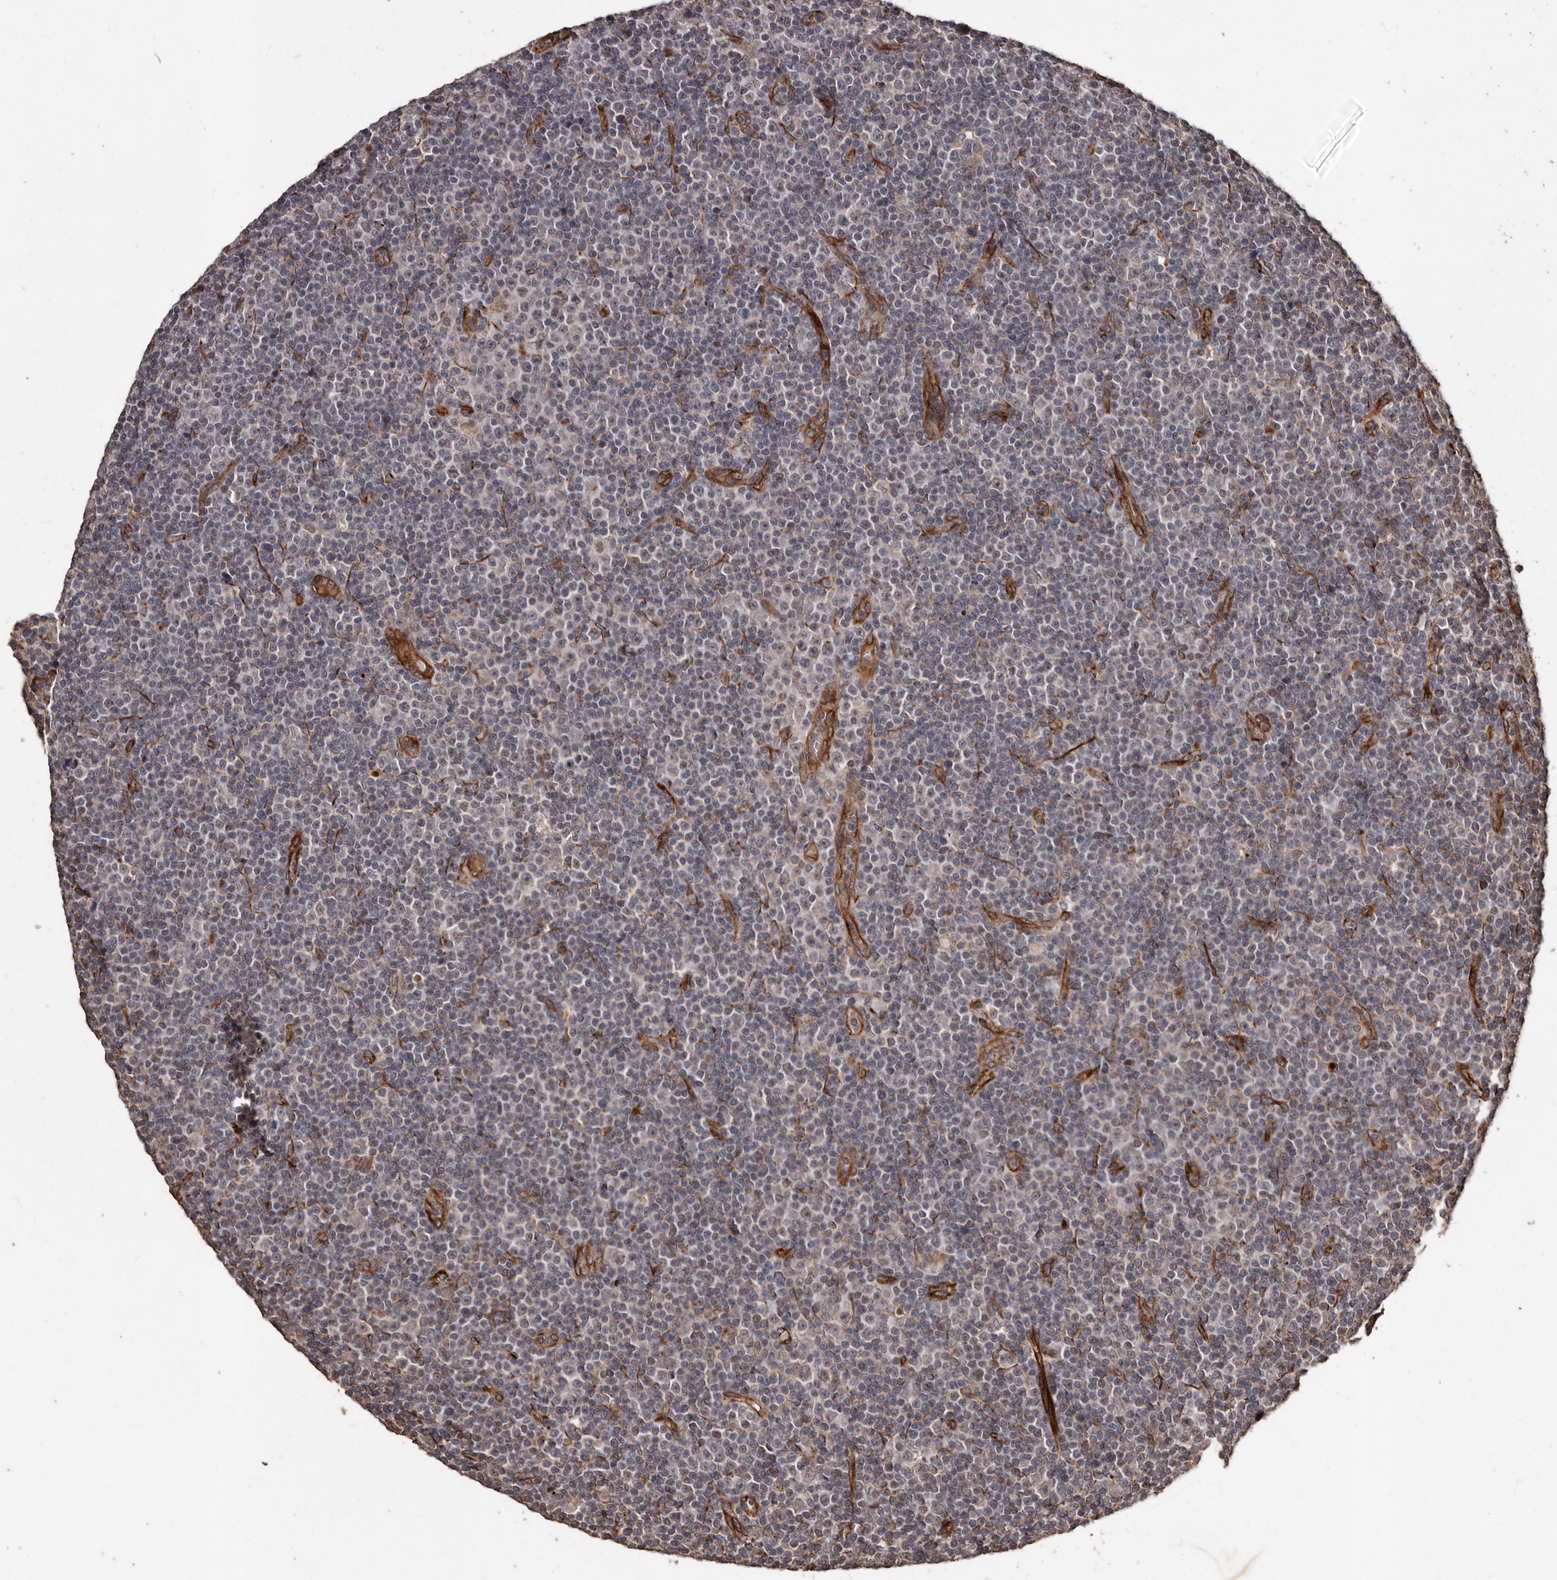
{"staining": {"intensity": "negative", "quantity": "none", "location": "none"}, "tissue": "lymphoma", "cell_type": "Tumor cells", "image_type": "cancer", "snomed": [{"axis": "morphology", "description": "Malignant lymphoma, non-Hodgkin's type, Low grade"}, {"axis": "topography", "description": "Lymph node"}], "caption": "Immunohistochemistry (IHC) of lymphoma demonstrates no expression in tumor cells.", "gene": "BRAT1", "patient": {"sex": "female", "age": 67}}